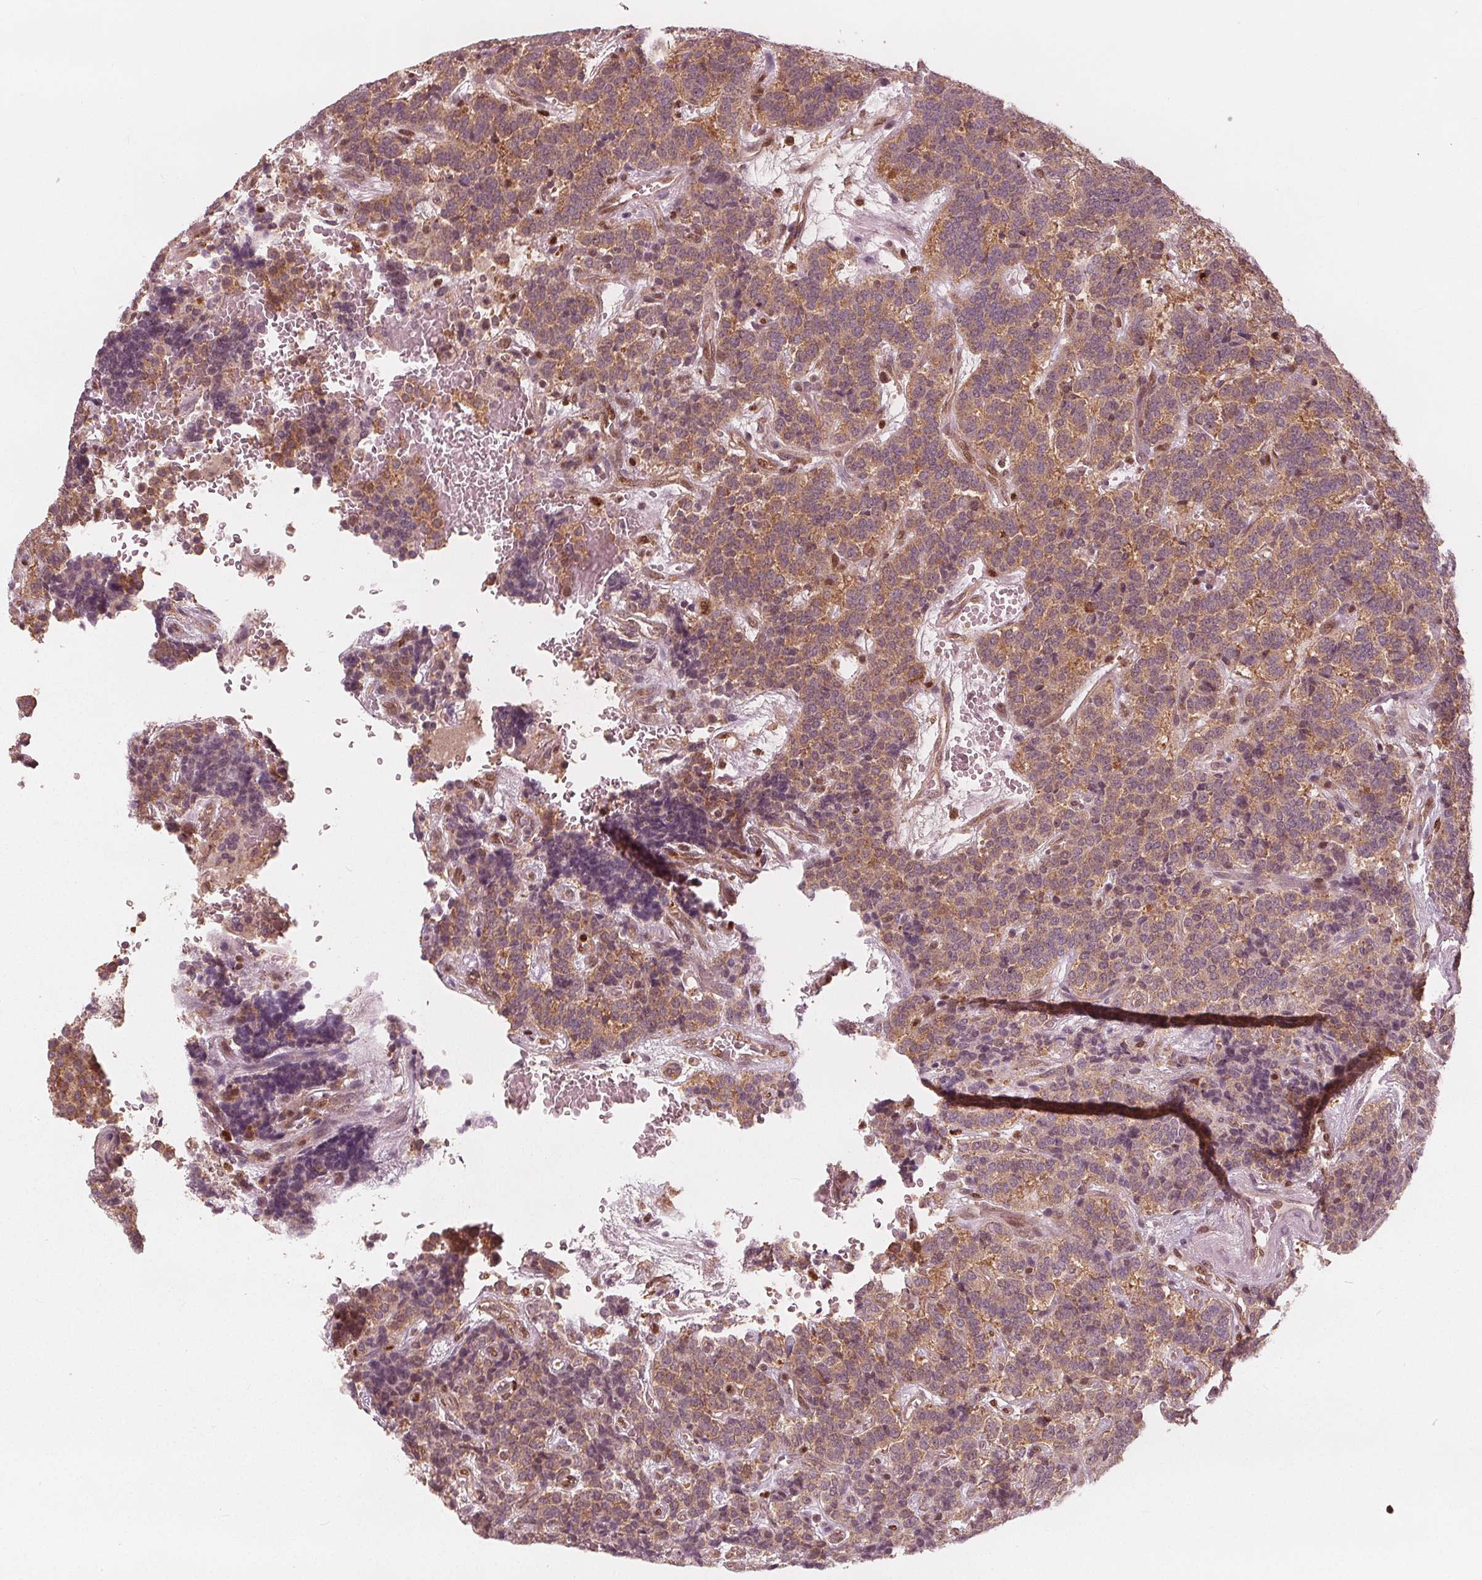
{"staining": {"intensity": "moderate", "quantity": "25%-75%", "location": "cytoplasmic/membranous,nuclear"}, "tissue": "carcinoid", "cell_type": "Tumor cells", "image_type": "cancer", "snomed": [{"axis": "morphology", "description": "Carcinoid, malignant, NOS"}, {"axis": "topography", "description": "Pancreas"}], "caption": "A brown stain shows moderate cytoplasmic/membranous and nuclear expression of a protein in human carcinoid tumor cells.", "gene": "SQSTM1", "patient": {"sex": "male", "age": 36}}